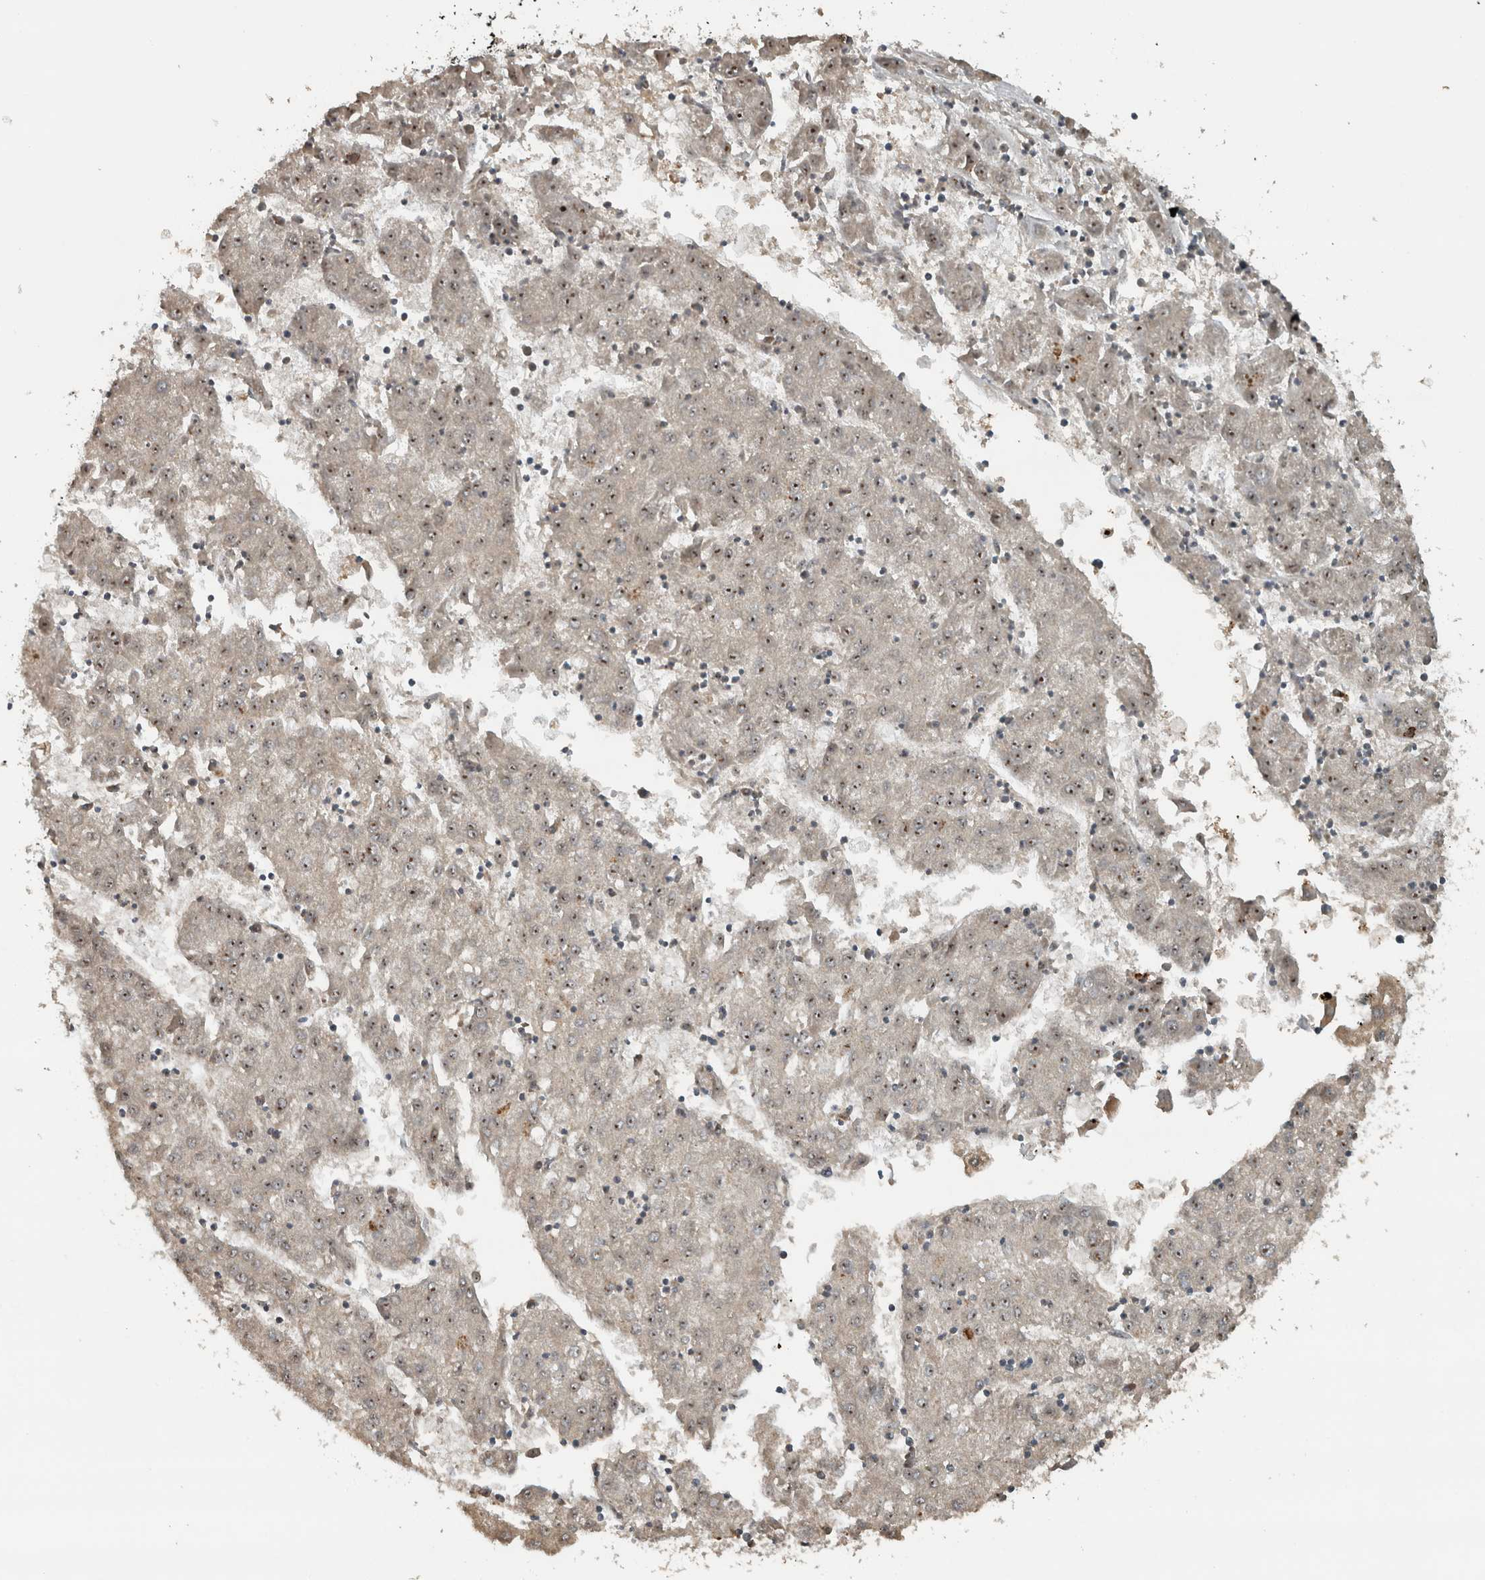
{"staining": {"intensity": "moderate", "quantity": ">75%", "location": "nuclear"}, "tissue": "liver cancer", "cell_type": "Tumor cells", "image_type": "cancer", "snomed": [{"axis": "morphology", "description": "Carcinoma, Hepatocellular, NOS"}, {"axis": "topography", "description": "Liver"}], "caption": "Immunohistochemical staining of liver cancer (hepatocellular carcinoma) demonstrates medium levels of moderate nuclear positivity in approximately >75% of tumor cells.", "gene": "GPR137B", "patient": {"sex": "male", "age": 72}}